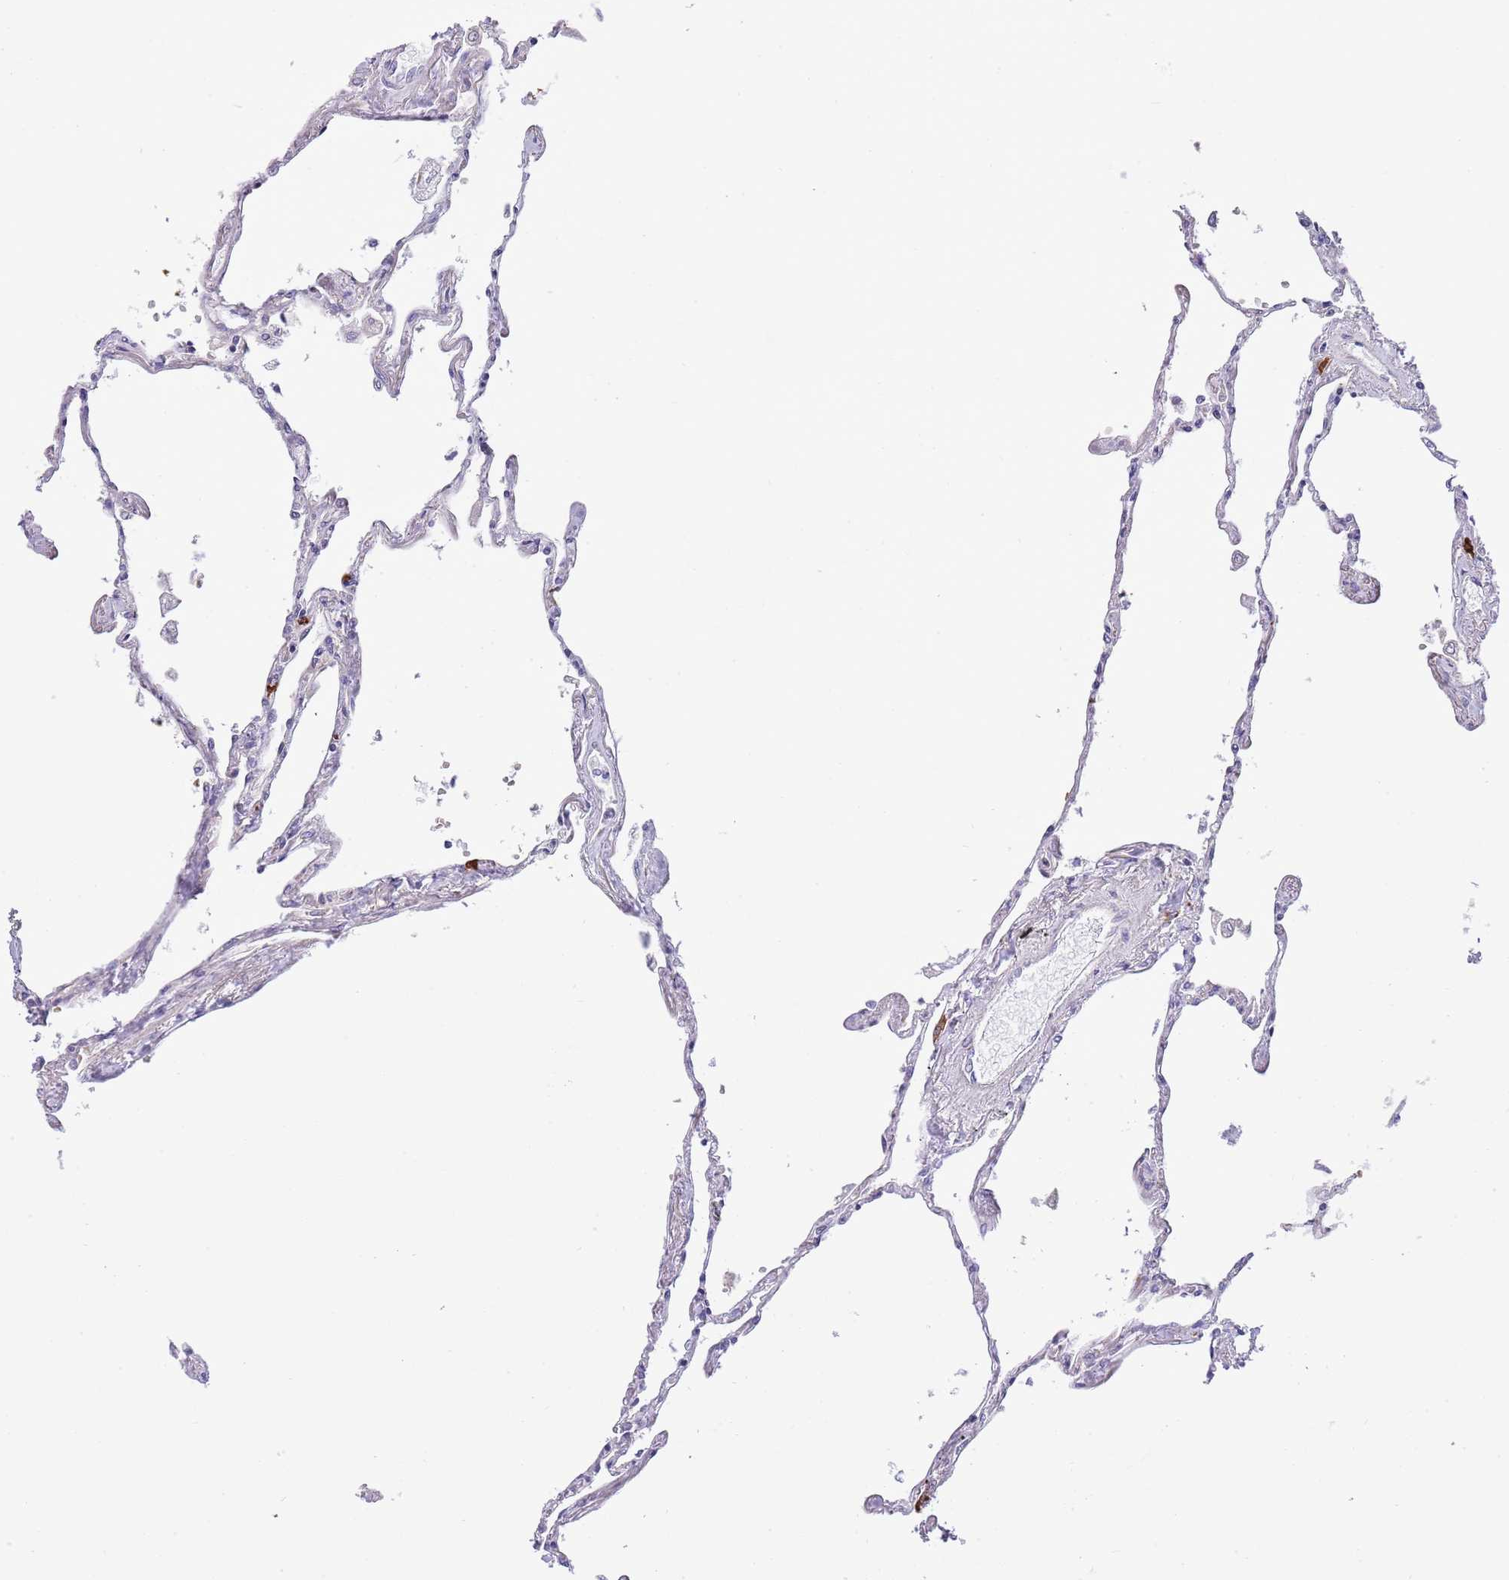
{"staining": {"intensity": "negative", "quantity": "none", "location": "none"}, "tissue": "lung", "cell_type": "Alveolar cells", "image_type": "normal", "snomed": [{"axis": "morphology", "description": "Normal tissue, NOS"}, {"axis": "topography", "description": "Lung"}], "caption": "The IHC photomicrograph has no significant expression in alveolar cells of lung.", "gene": "DAND5", "patient": {"sex": "female", "age": 67}}